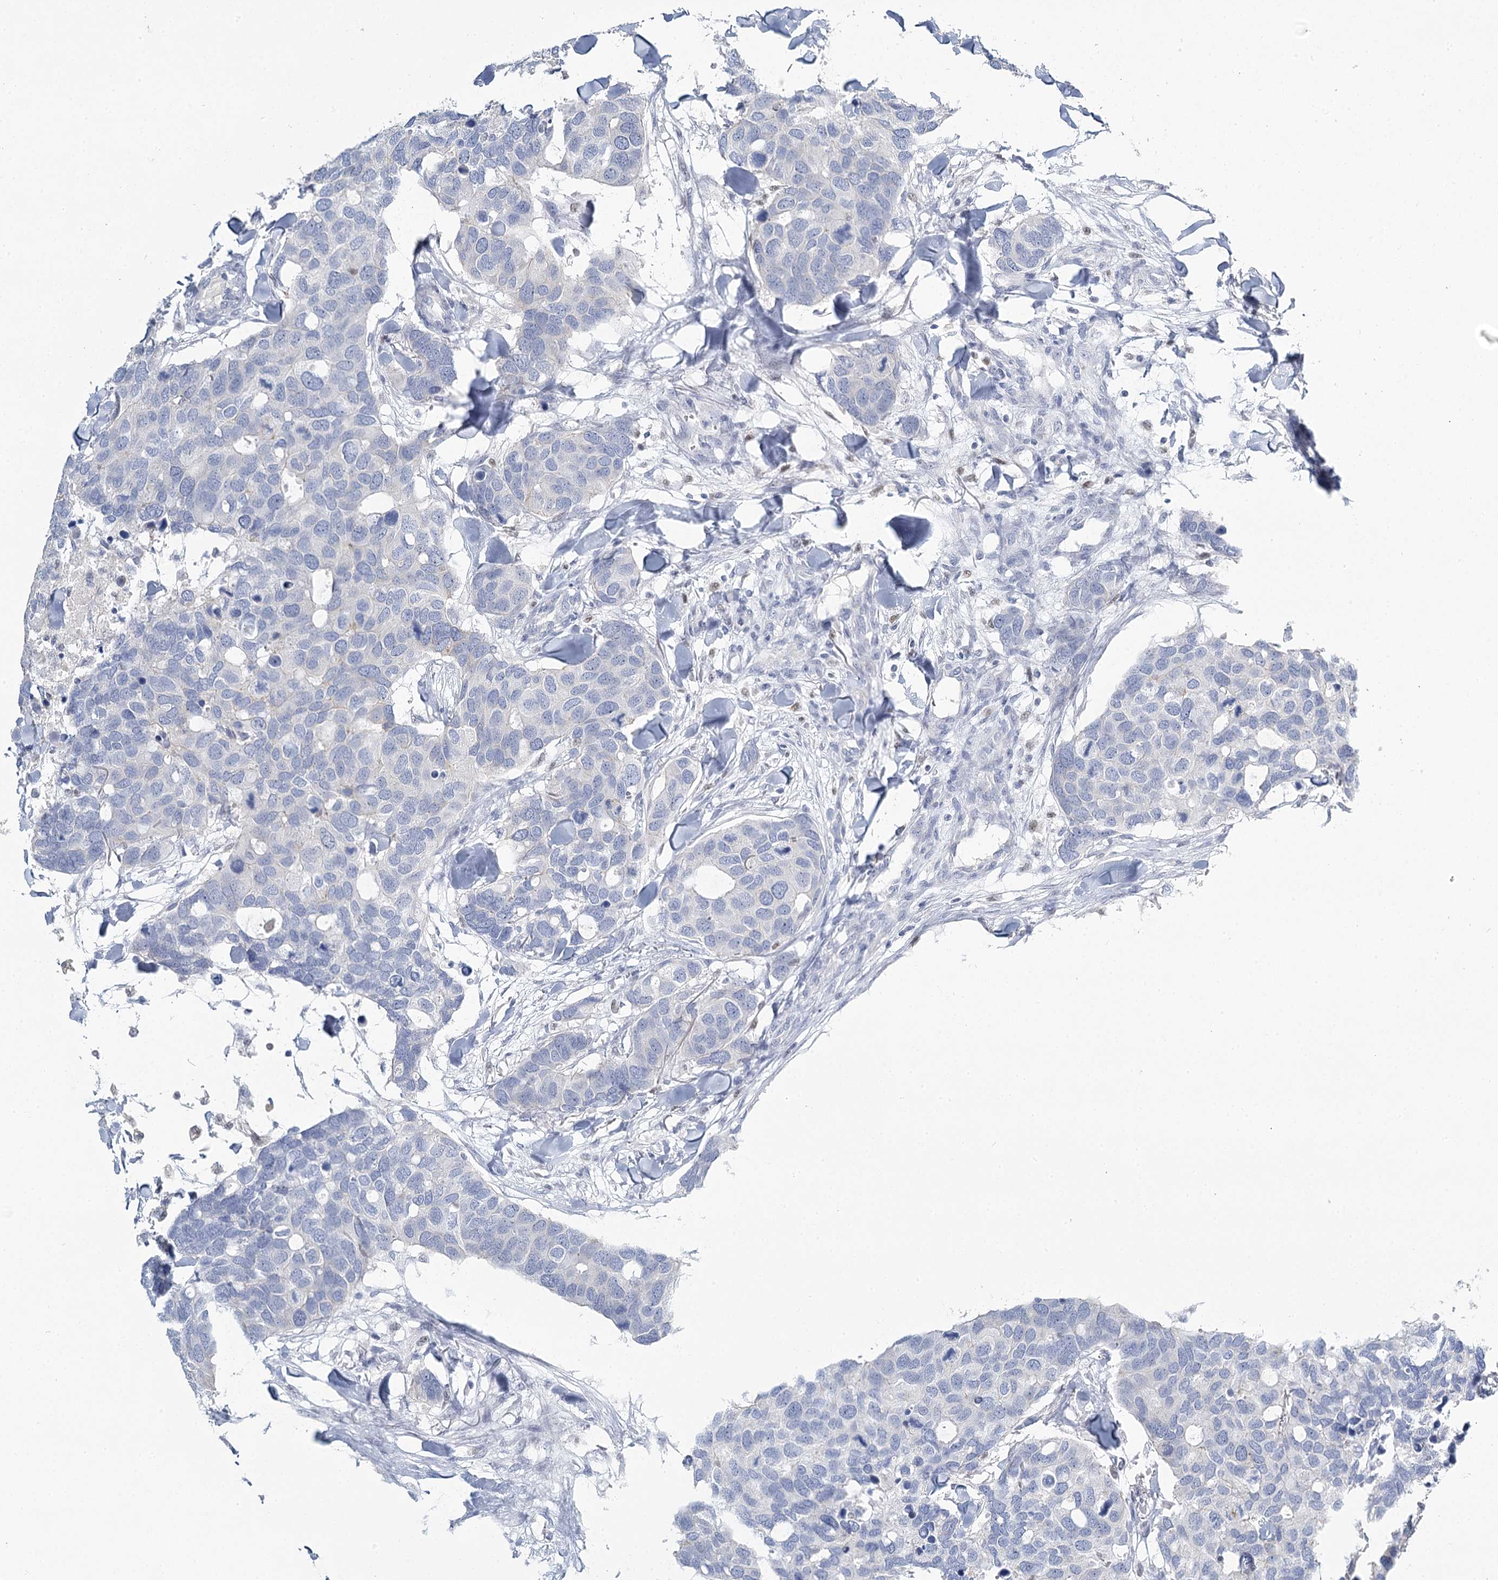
{"staining": {"intensity": "negative", "quantity": "none", "location": "none"}, "tissue": "breast cancer", "cell_type": "Tumor cells", "image_type": "cancer", "snomed": [{"axis": "morphology", "description": "Duct carcinoma"}, {"axis": "topography", "description": "Breast"}], "caption": "Immunohistochemical staining of human breast infiltrating ductal carcinoma exhibits no significant staining in tumor cells.", "gene": "IGSF3", "patient": {"sex": "female", "age": 83}}